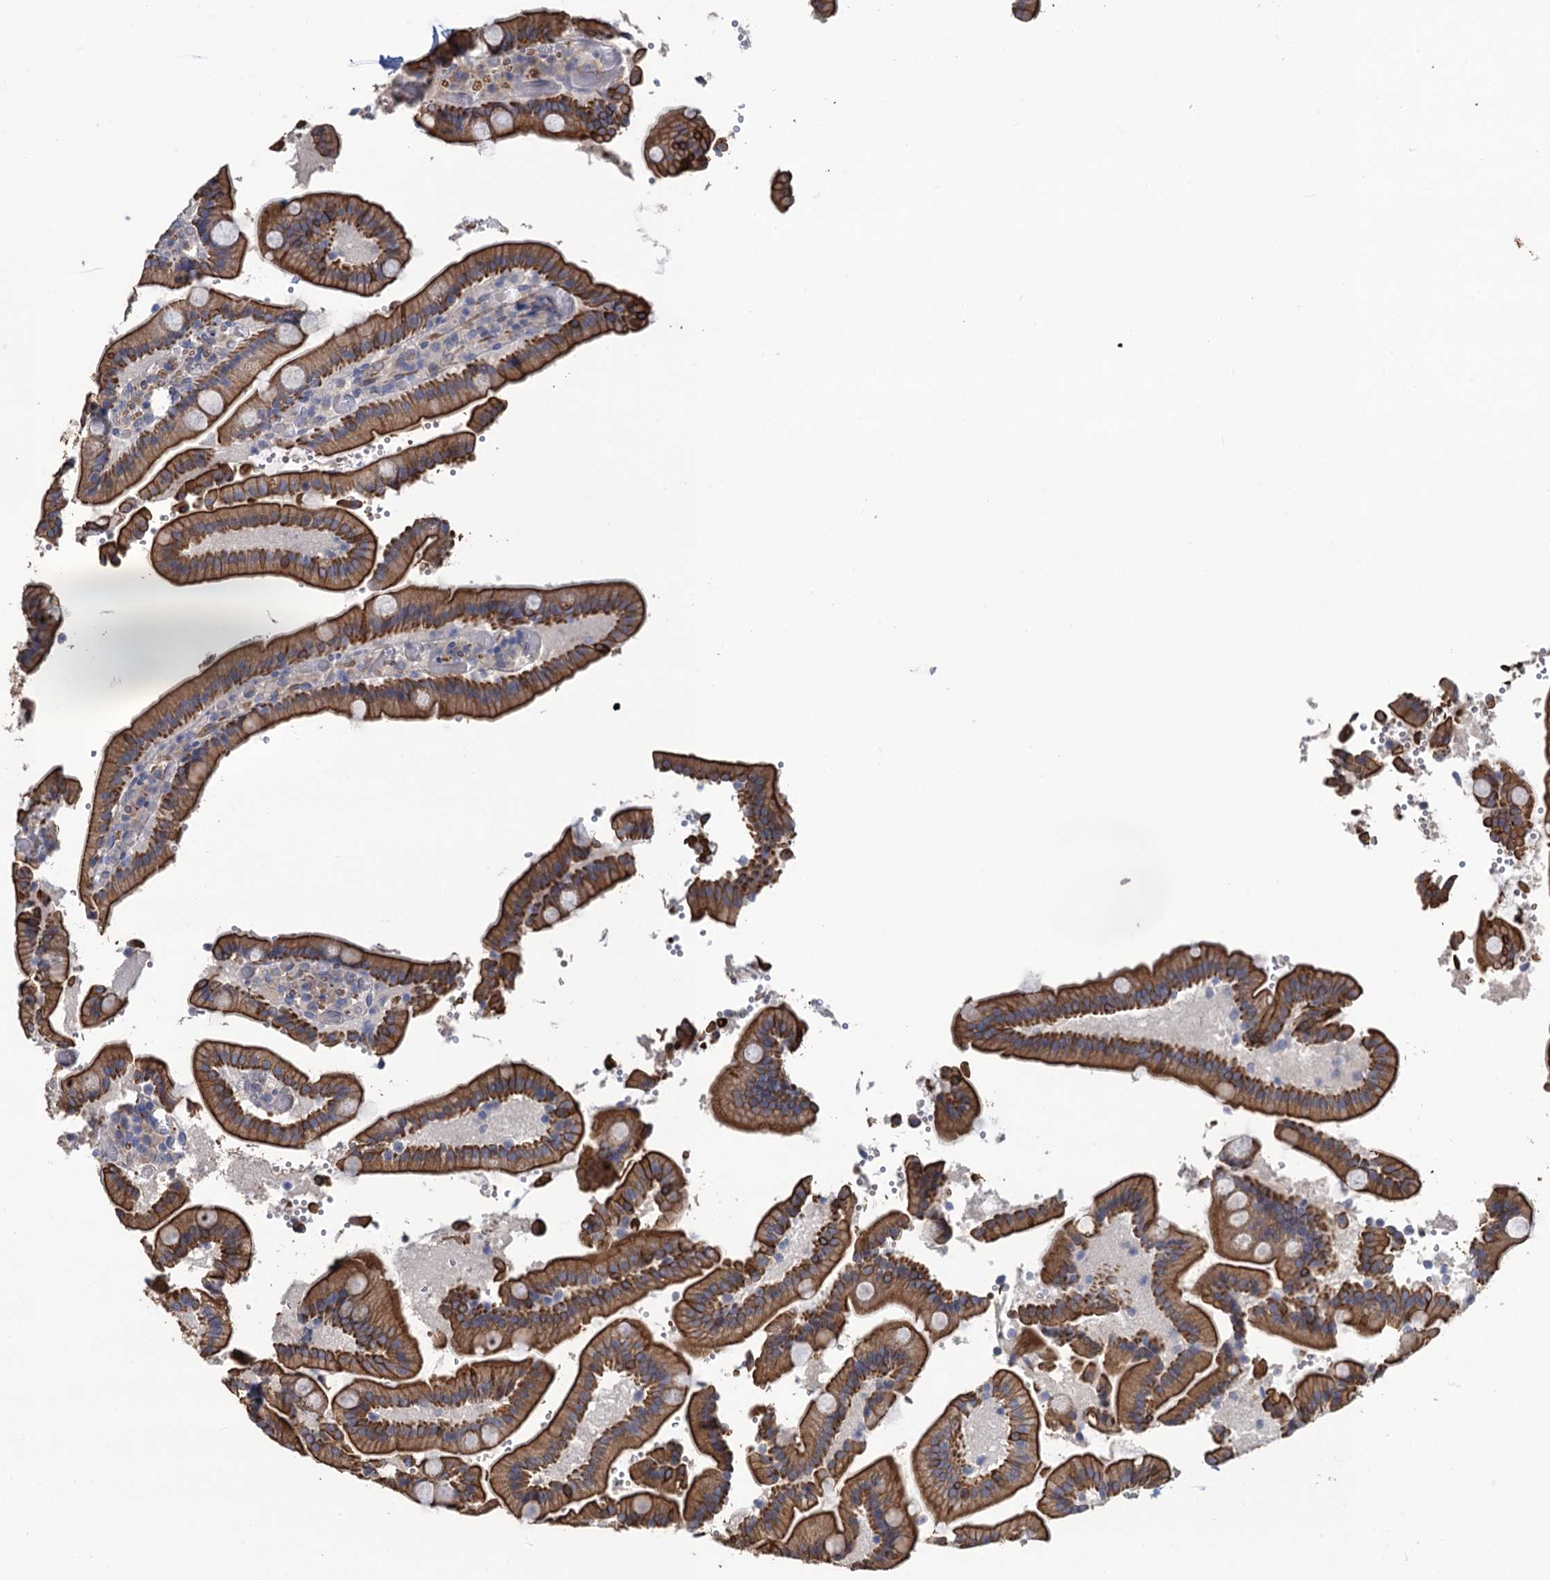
{"staining": {"intensity": "strong", "quantity": ">75%", "location": "cytoplasmic/membranous"}, "tissue": "duodenum", "cell_type": "Glandular cells", "image_type": "normal", "snomed": [{"axis": "morphology", "description": "Normal tissue, NOS"}, {"axis": "topography", "description": "Duodenum"}], "caption": "Immunohistochemical staining of normal human duodenum demonstrates >75% levels of strong cytoplasmic/membranous protein positivity in approximately >75% of glandular cells.", "gene": "SMCO3", "patient": {"sex": "female", "age": 62}}